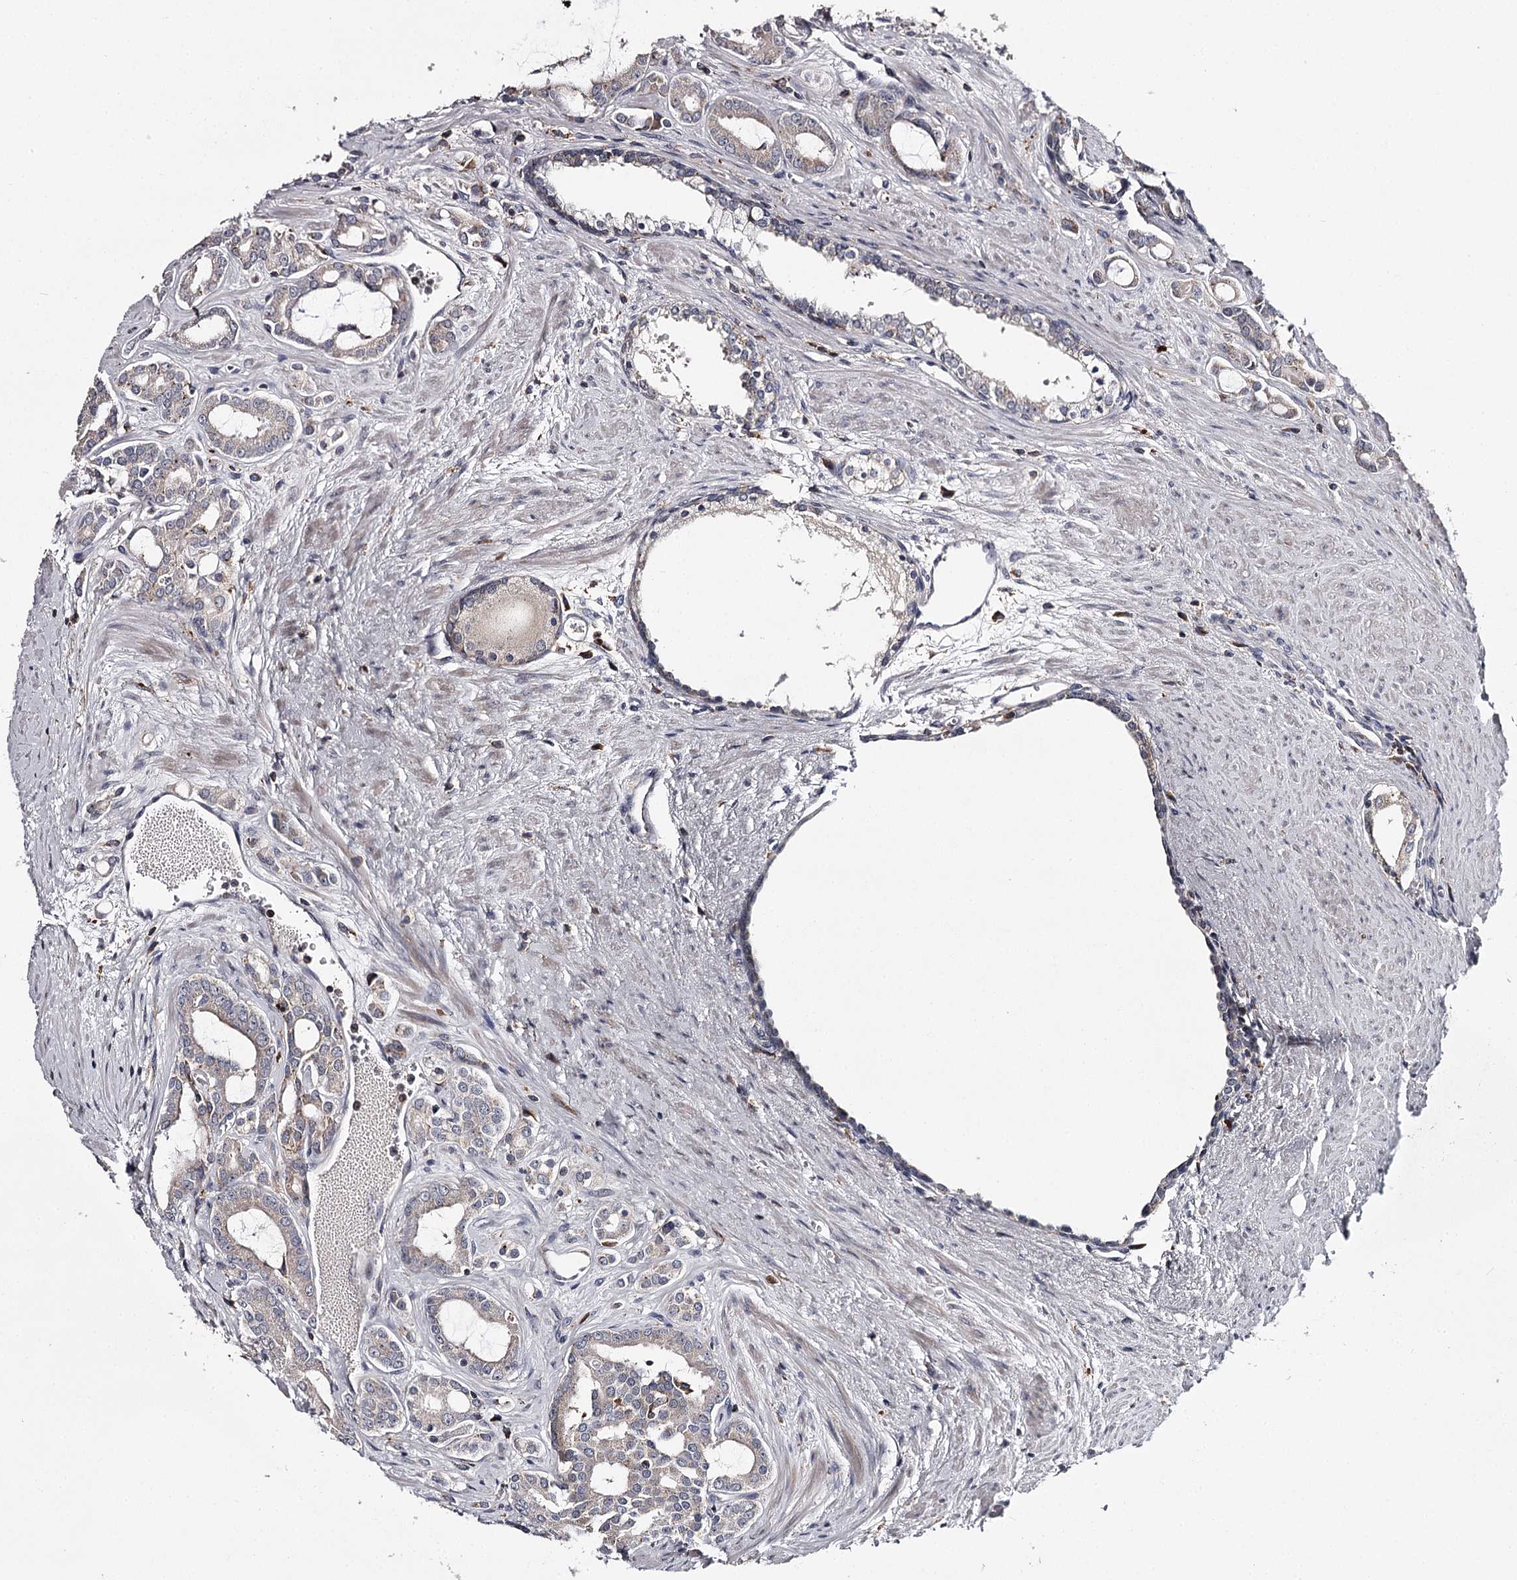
{"staining": {"intensity": "weak", "quantity": ">75%", "location": "cytoplasmic/membranous"}, "tissue": "prostate cancer", "cell_type": "Tumor cells", "image_type": "cancer", "snomed": [{"axis": "morphology", "description": "Adenocarcinoma, High grade"}, {"axis": "topography", "description": "Prostate"}], "caption": "Immunohistochemistry (IHC) micrograph of neoplastic tissue: adenocarcinoma (high-grade) (prostate) stained using immunohistochemistry (IHC) reveals low levels of weak protein expression localized specifically in the cytoplasmic/membranous of tumor cells, appearing as a cytoplasmic/membranous brown color.", "gene": "RASSF6", "patient": {"sex": "male", "age": 72}}